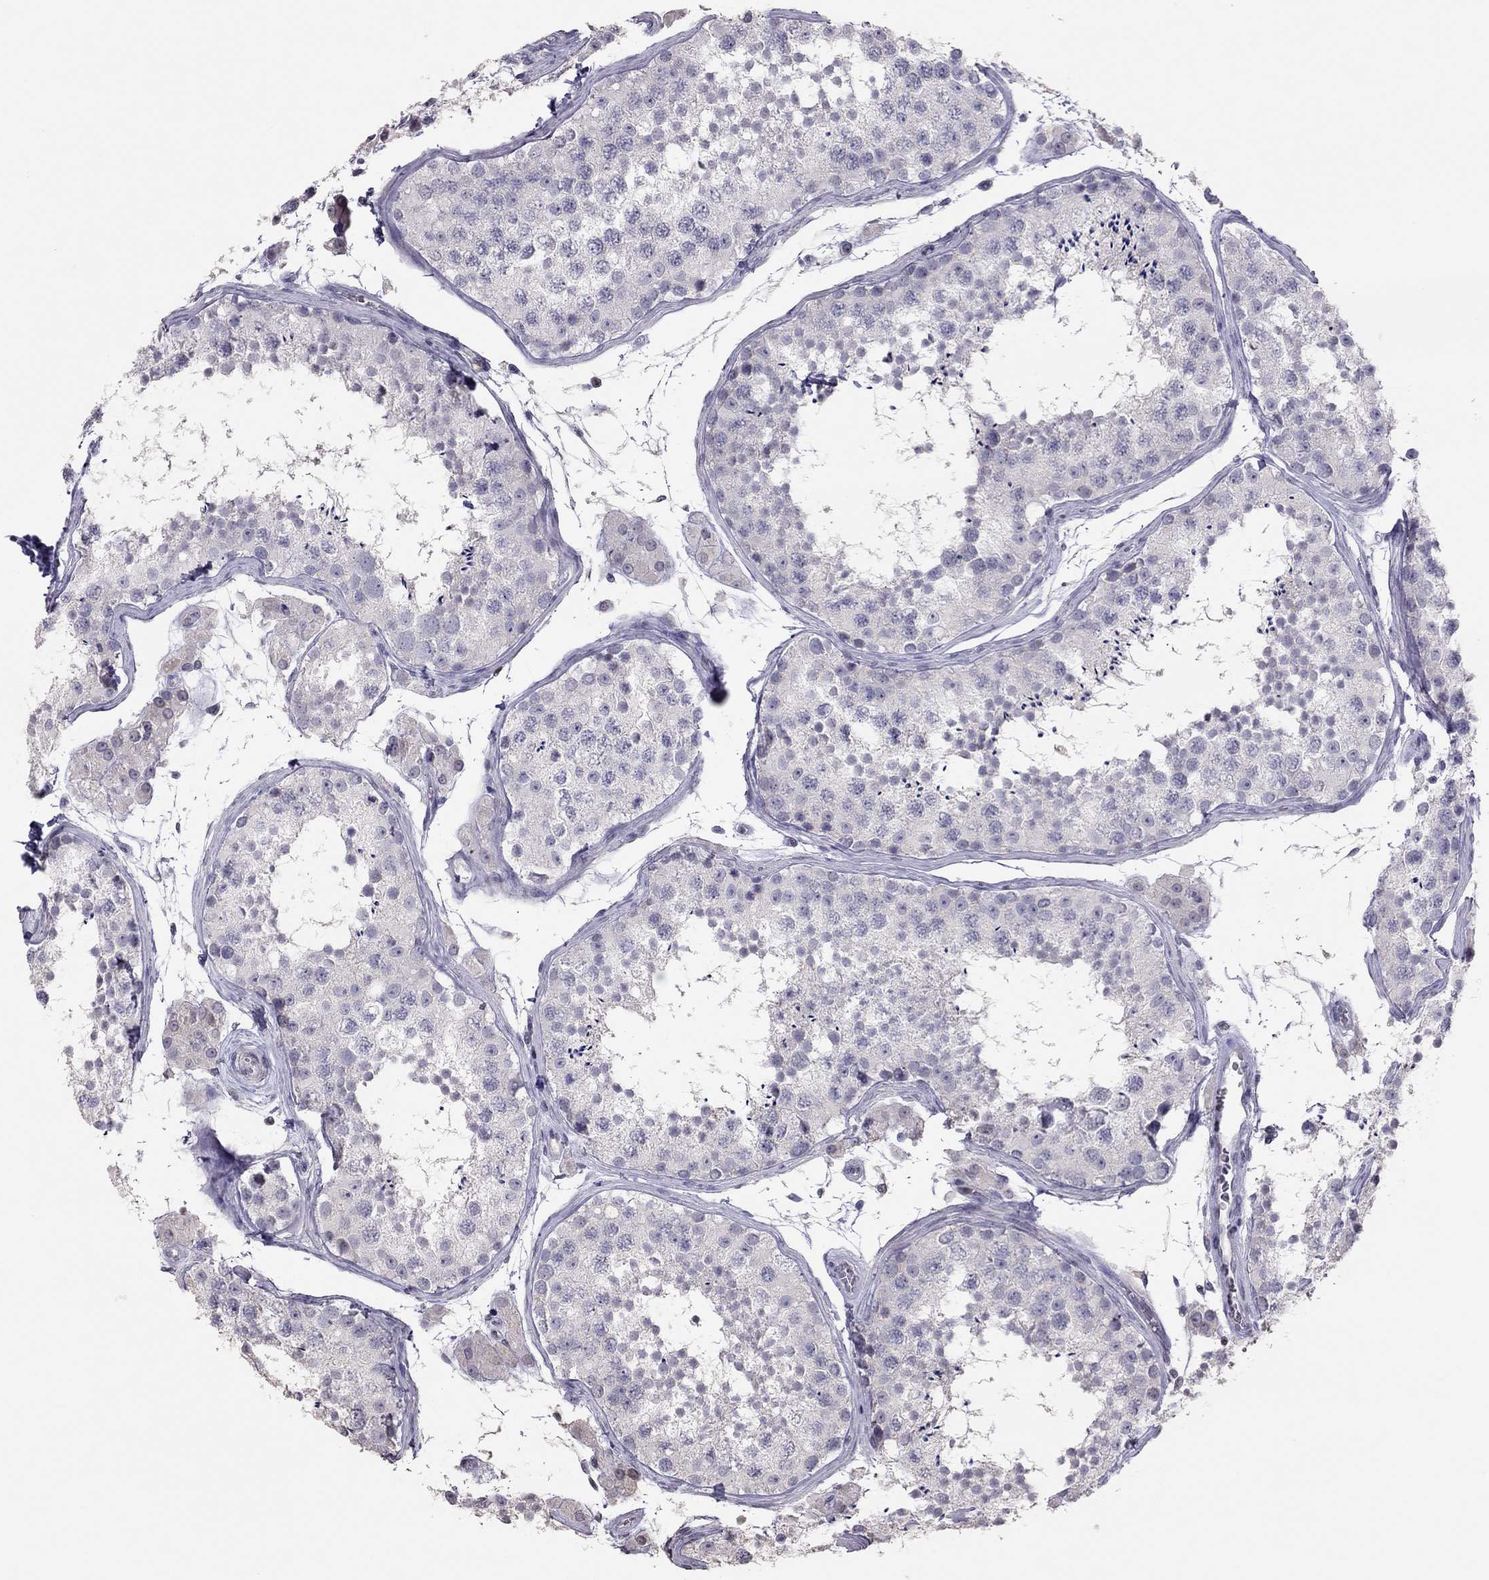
{"staining": {"intensity": "negative", "quantity": "none", "location": "none"}, "tissue": "testis", "cell_type": "Cells in seminiferous ducts", "image_type": "normal", "snomed": [{"axis": "morphology", "description": "Normal tissue, NOS"}, {"axis": "topography", "description": "Testis"}], "caption": "A high-resolution micrograph shows immunohistochemistry (IHC) staining of benign testis, which shows no significant positivity in cells in seminiferous ducts. Brightfield microscopy of IHC stained with DAB (brown) and hematoxylin (blue), captured at high magnification.", "gene": "TSHB", "patient": {"sex": "male", "age": 41}}